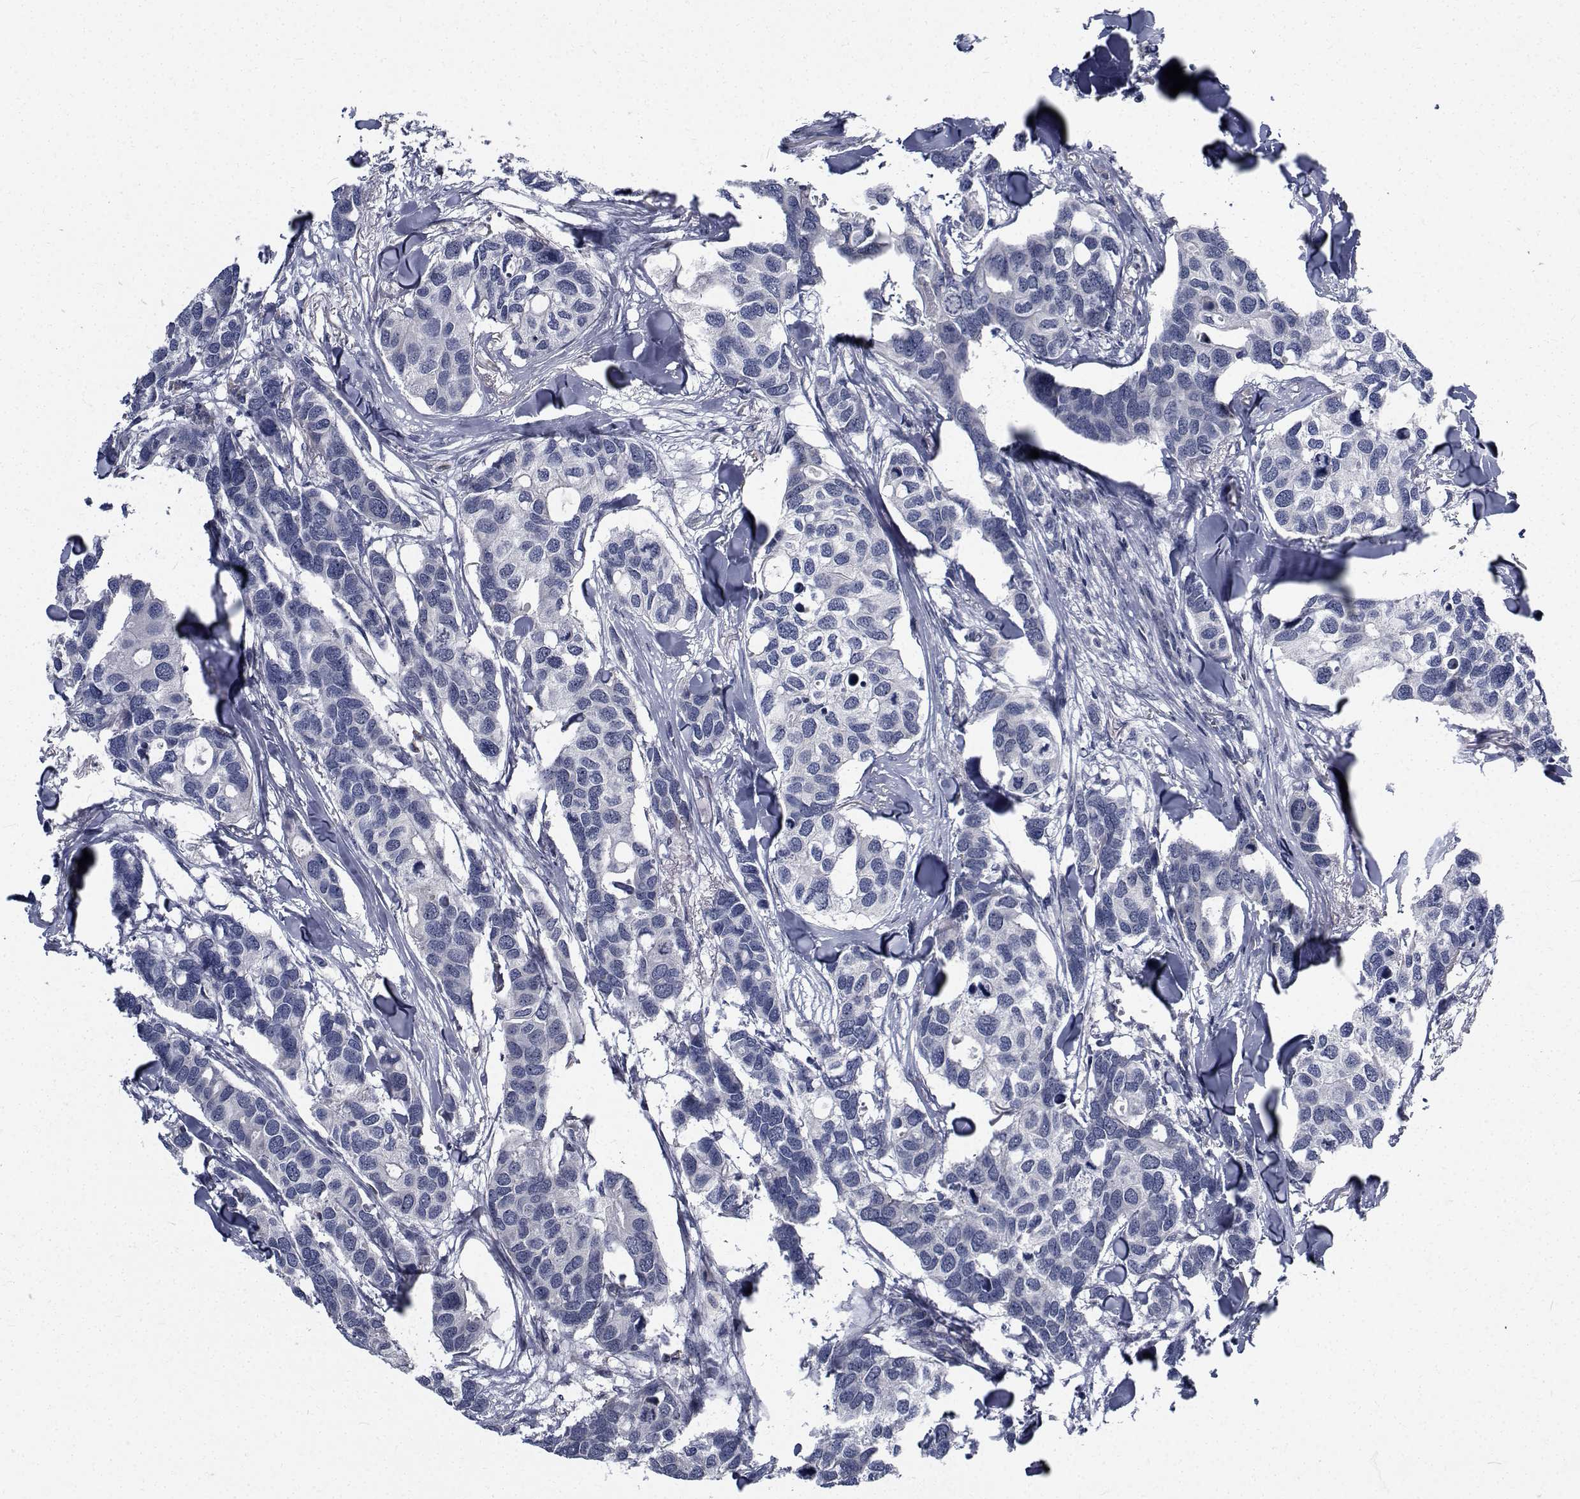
{"staining": {"intensity": "negative", "quantity": "none", "location": "none"}, "tissue": "breast cancer", "cell_type": "Tumor cells", "image_type": "cancer", "snomed": [{"axis": "morphology", "description": "Duct carcinoma"}, {"axis": "topography", "description": "Breast"}], "caption": "This is an immunohistochemistry (IHC) photomicrograph of breast cancer (infiltrating ductal carcinoma). There is no positivity in tumor cells.", "gene": "TTBK1", "patient": {"sex": "female", "age": 83}}